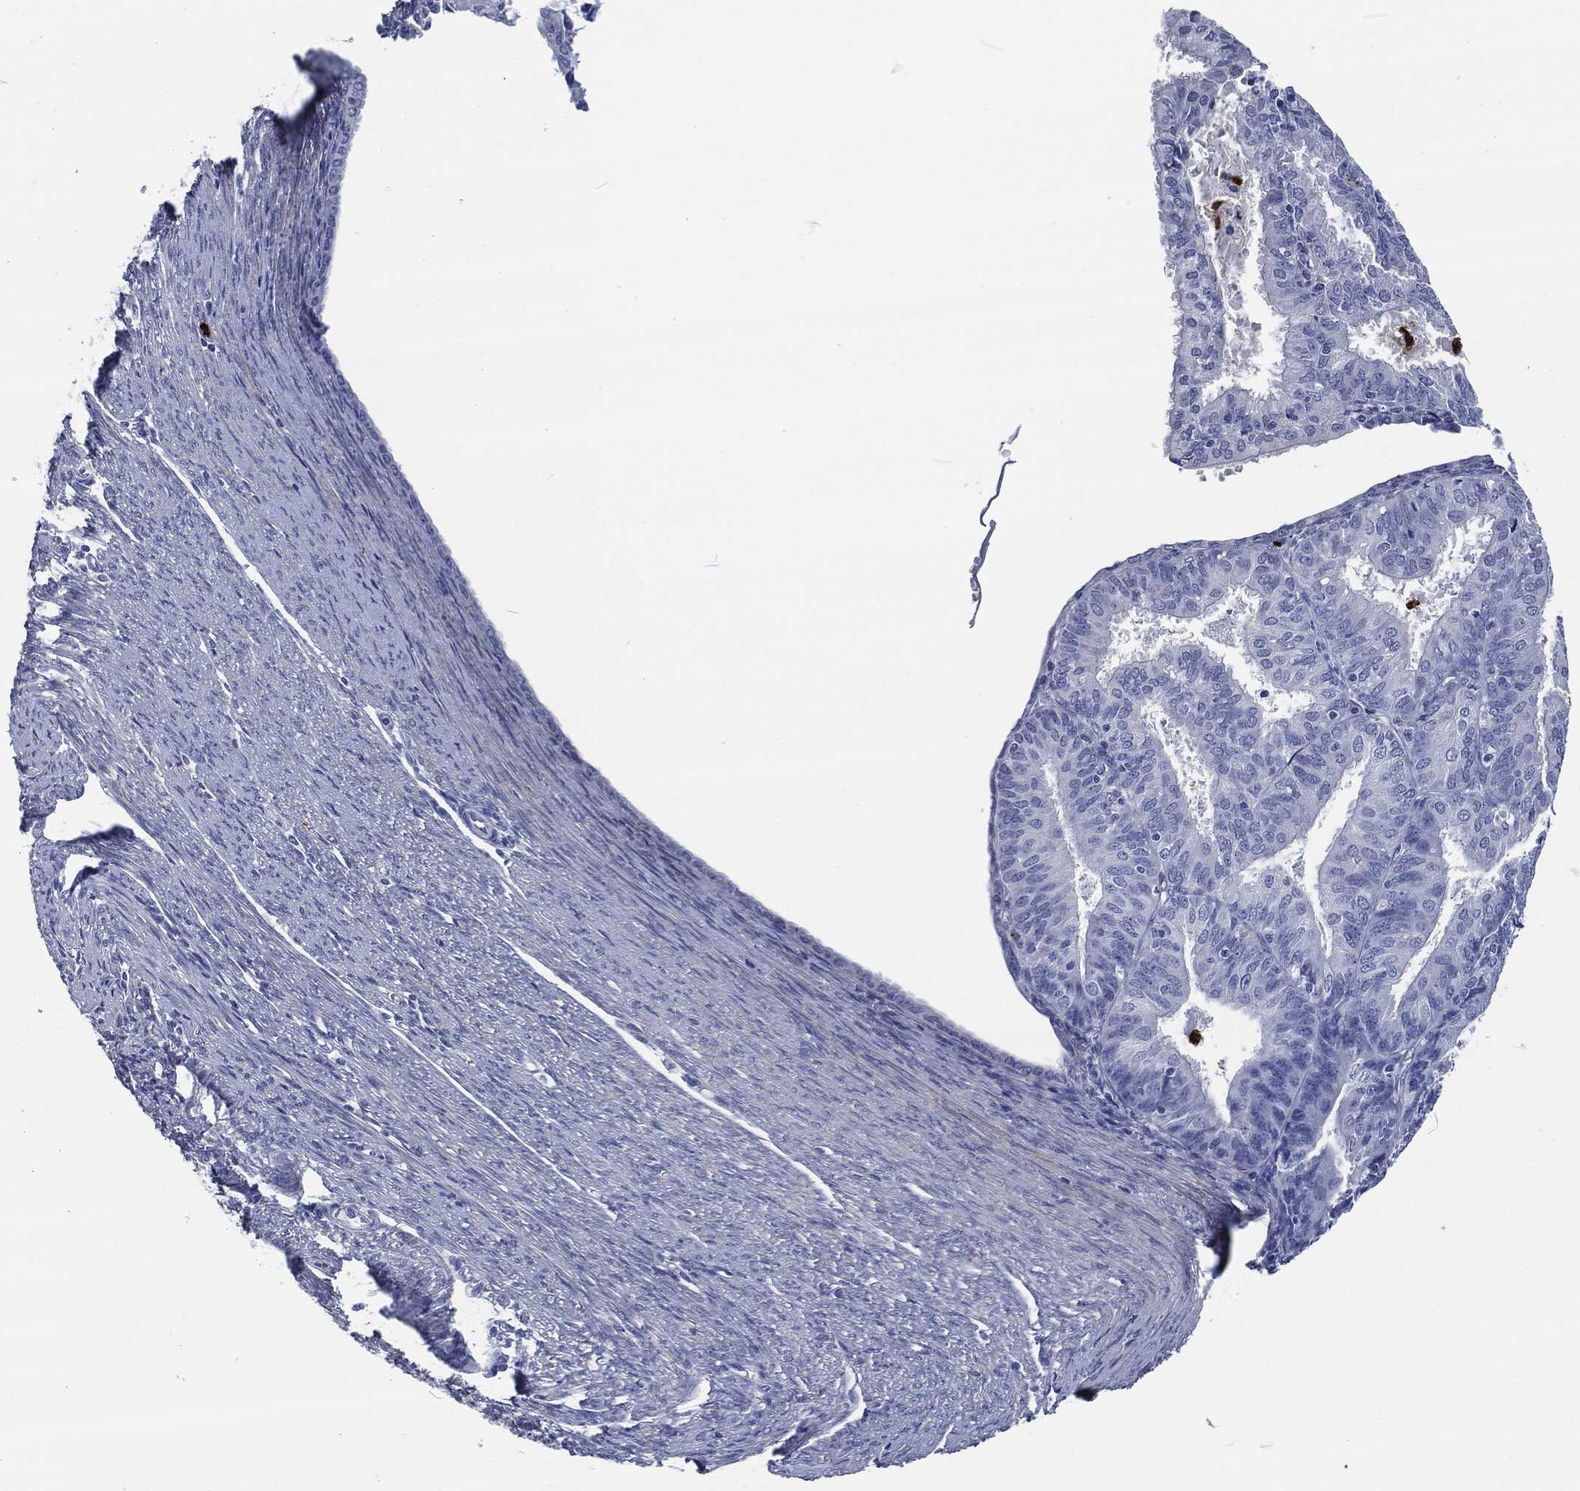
{"staining": {"intensity": "negative", "quantity": "none", "location": "none"}, "tissue": "endometrial cancer", "cell_type": "Tumor cells", "image_type": "cancer", "snomed": [{"axis": "morphology", "description": "Adenocarcinoma, NOS"}, {"axis": "topography", "description": "Endometrium"}], "caption": "This is a micrograph of immunohistochemistry (IHC) staining of endometrial adenocarcinoma, which shows no positivity in tumor cells.", "gene": "MPO", "patient": {"sex": "female", "age": 57}}